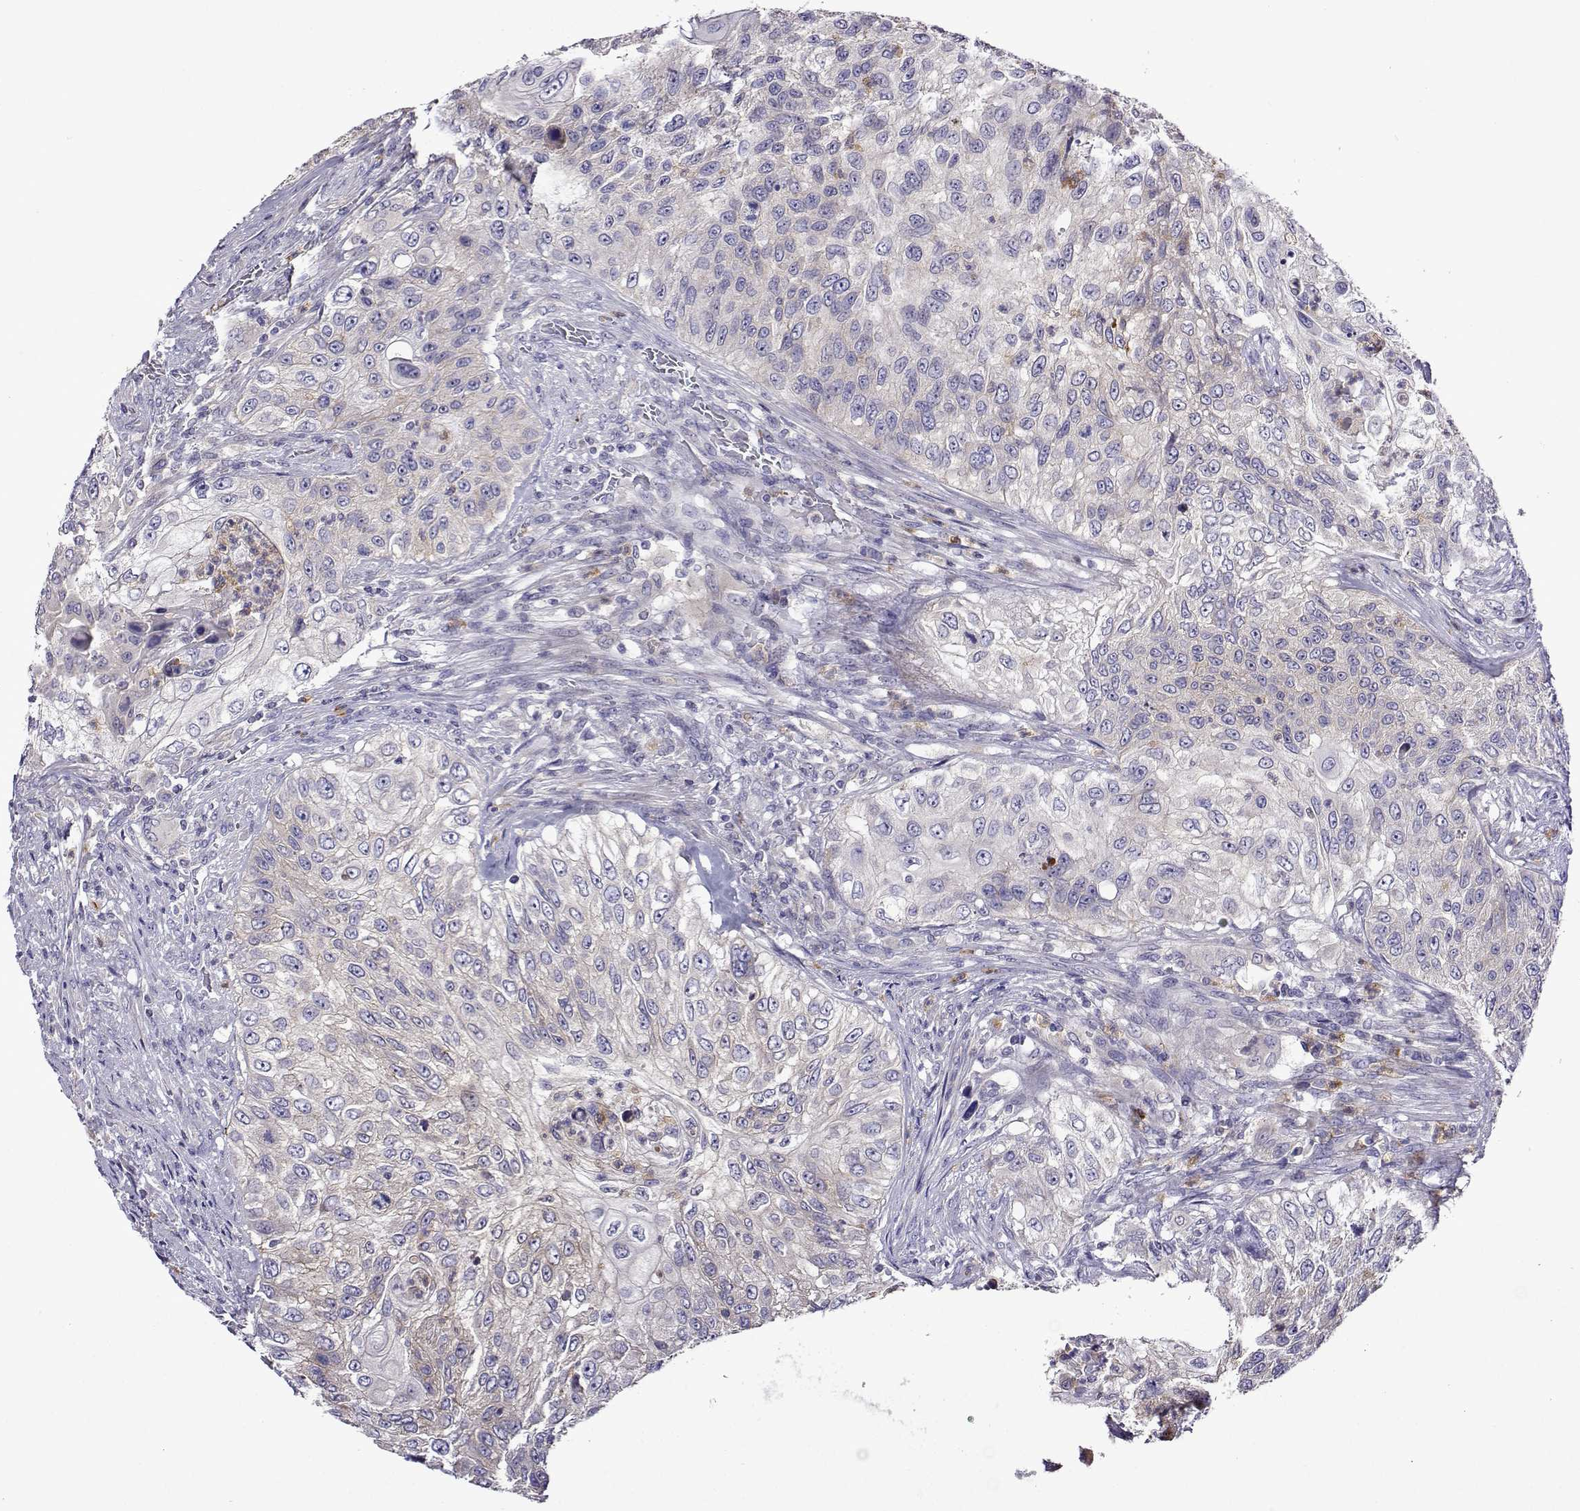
{"staining": {"intensity": "negative", "quantity": "none", "location": "none"}, "tissue": "urothelial cancer", "cell_type": "Tumor cells", "image_type": "cancer", "snomed": [{"axis": "morphology", "description": "Urothelial carcinoma, High grade"}, {"axis": "topography", "description": "Urinary bladder"}], "caption": "Tumor cells show no significant expression in urothelial cancer.", "gene": "SULT2A1", "patient": {"sex": "female", "age": 60}}